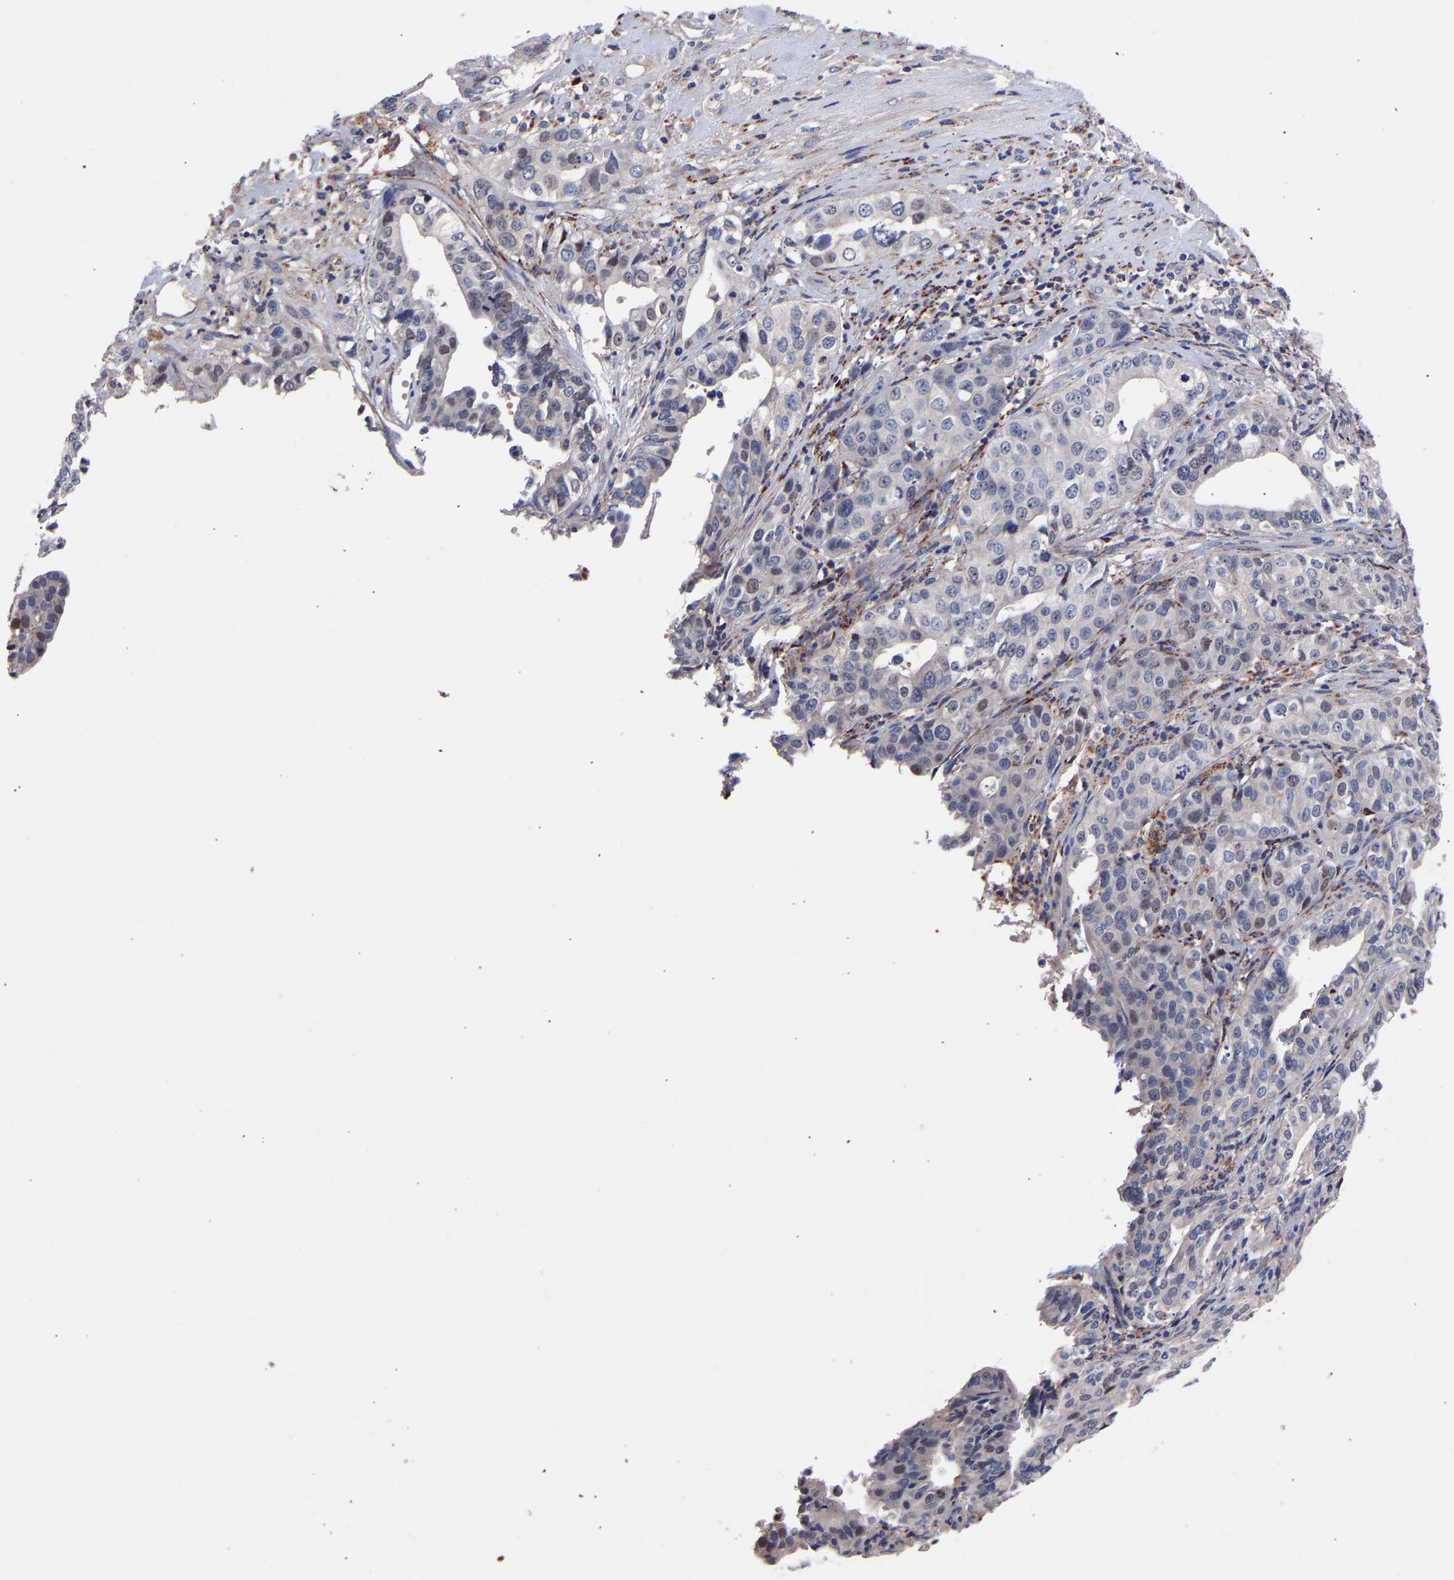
{"staining": {"intensity": "moderate", "quantity": "<25%", "location": "nuclear"}, "tissue": "liver cancer", "cell_type": "Tumor cells", "image_type": "cancer", "snomed": [{"axis": "morphology", "description": "Cholangiocarcinoma"}, {"axis": "topography", "description": "Liver"}], "caption": "This histopathology image exhibits liver cholangiocarcinoma stained with immunohistochemistry (IHC) to label a protein in brown. The nuclear of tumor cells show moderate positivity for the protein. Nuclei are counter-stained blue.", "gene": "SEM1", "patient": {"sex": "female", "age": 61}}